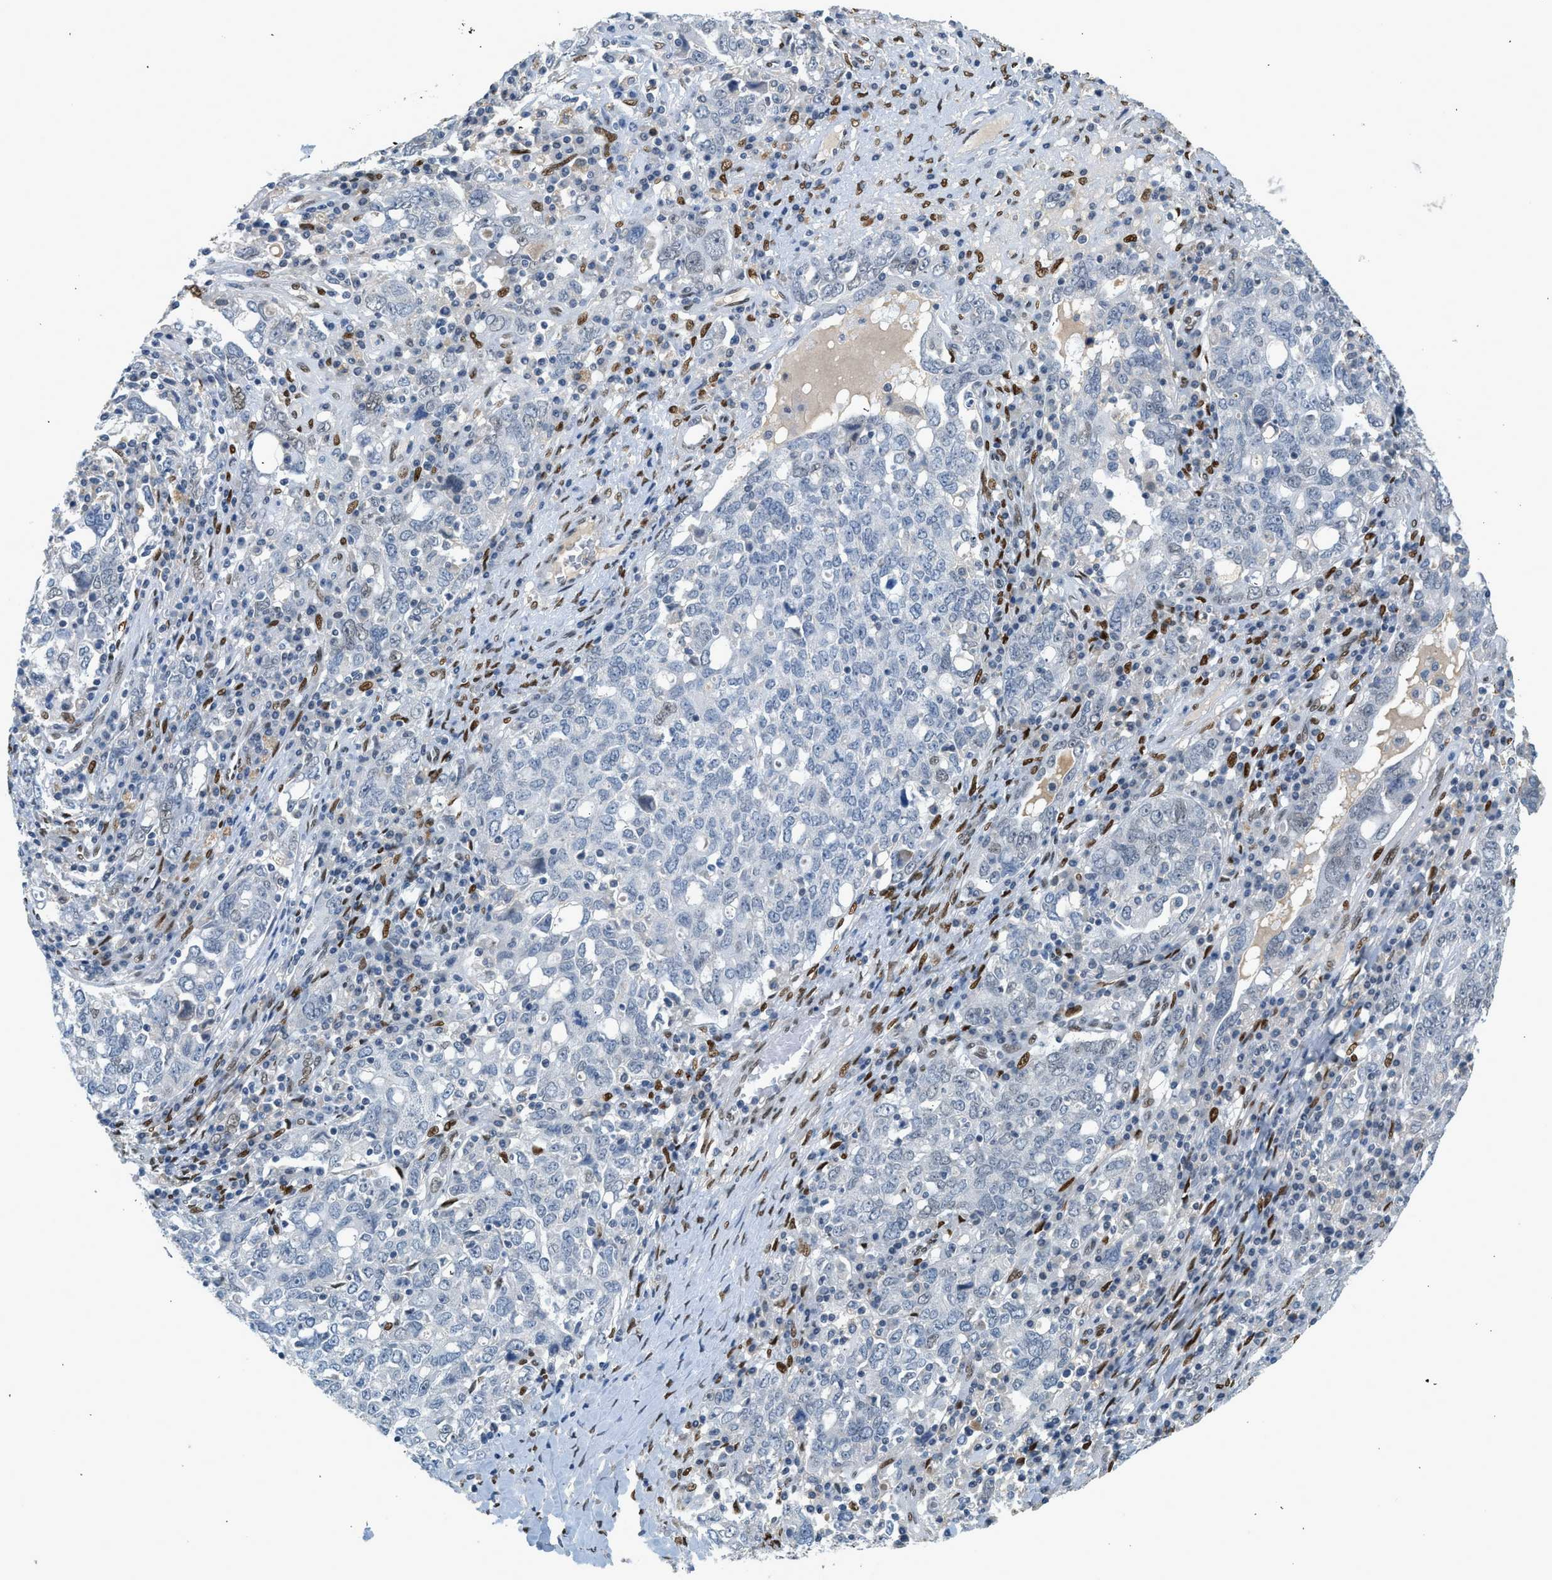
{"staining": {"intensity": "negative", "quantity": "none", "location": "none"}, "tissue": "ovarian cancer", "cell_type": "Tumor cells", "image_type": "cancer", "snomed": [{"axis": "morphology", "description": "Carcinoma, endometroid"}, {"axis": "topography", "description": "Ovary"}], "caption": "A histopathology image of human ovarian cancer (endometroid carcinoma) is negative for staining in tumor cells. (DAB immunohistochemistry visualized using brightfield microscopy, high magnification).", "gene": "ZBTB20", "patient": {"sex": "female", "age": 62}}